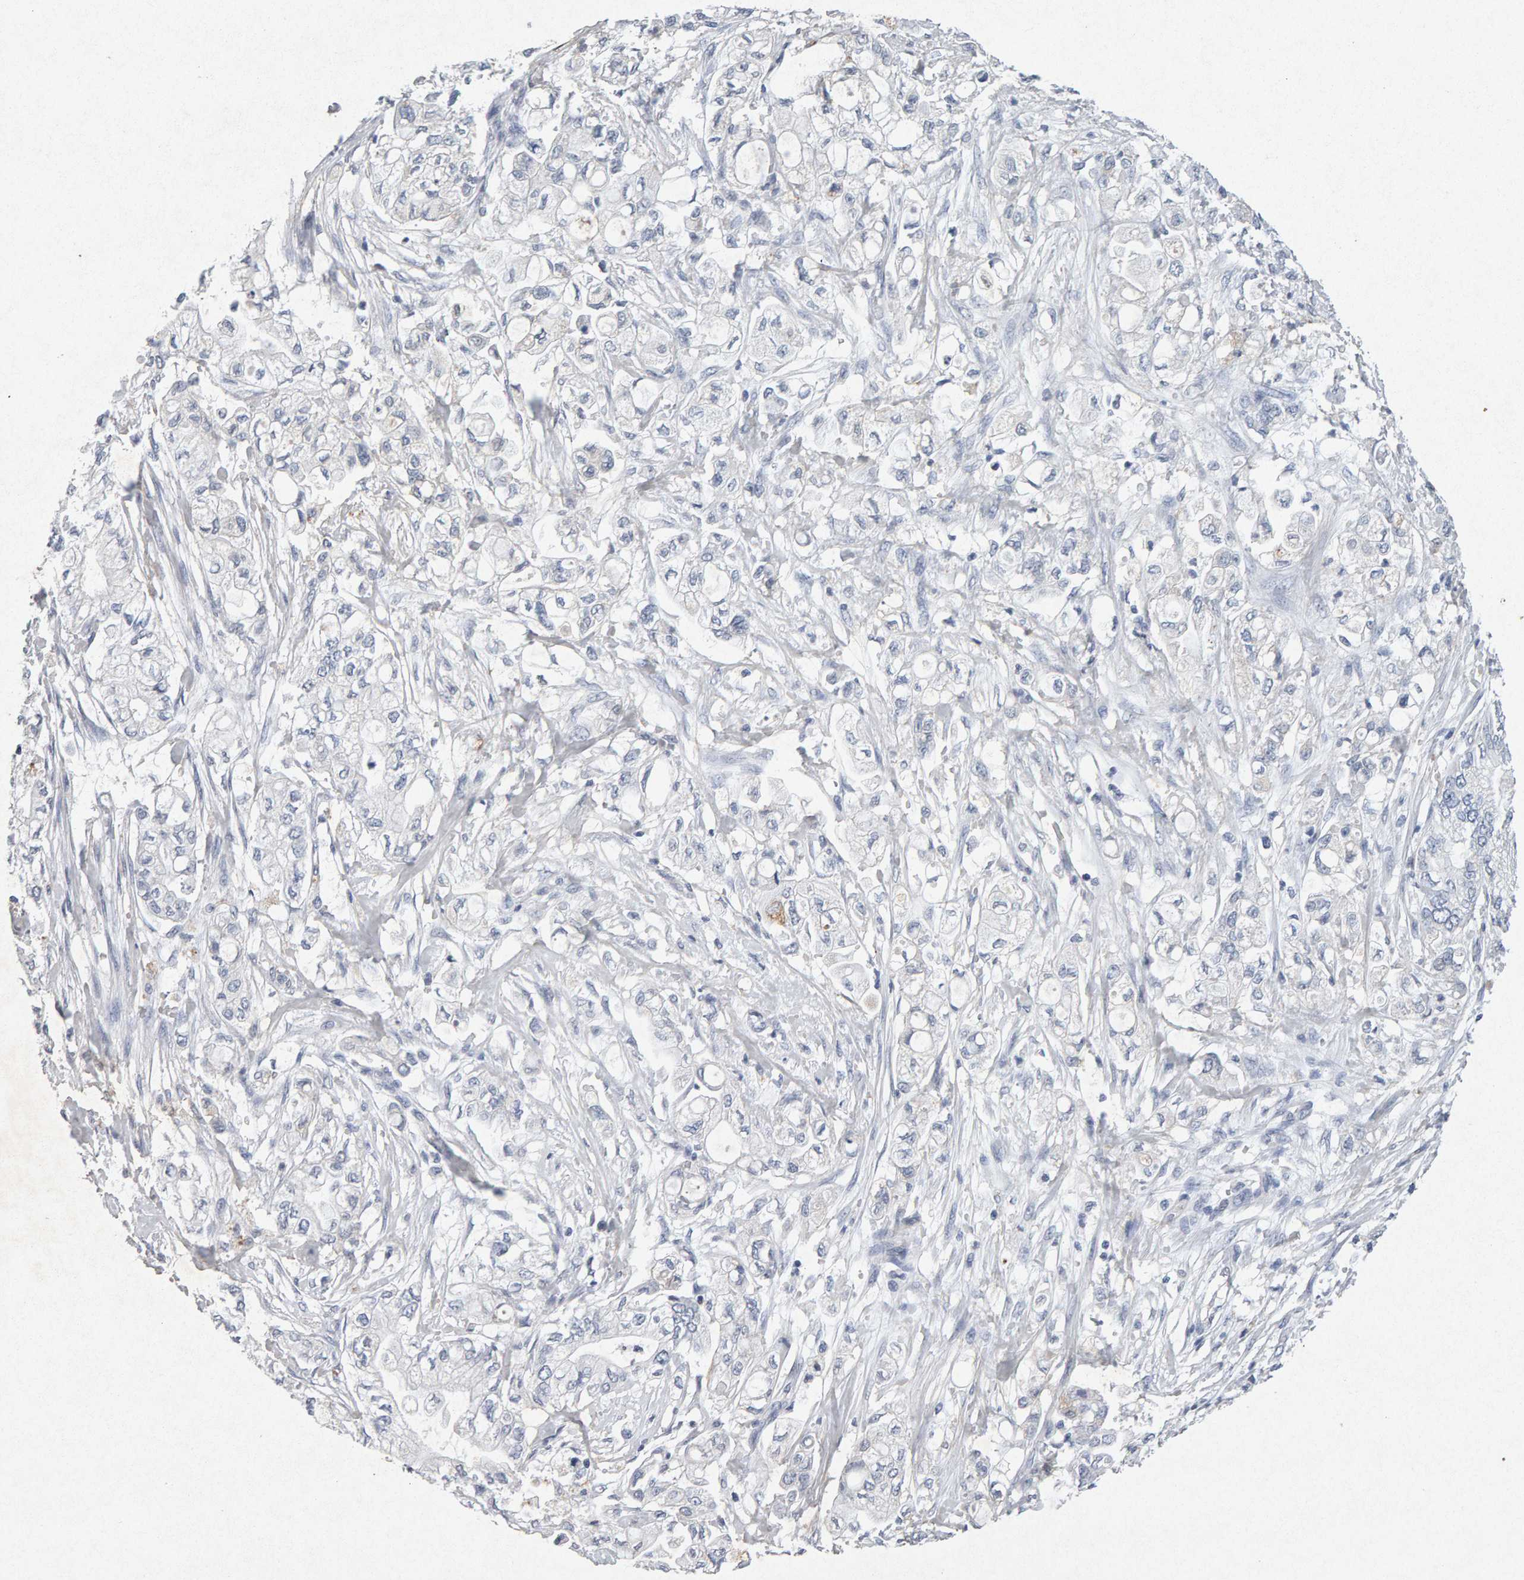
{"staining": {"intensity": "negative", "quantity": "none", "location": "none"}, "tissue": "pancreatic cancer", "cell_type": "Tumor cells", "image_type": "cancer", "snomed": [{"axis": "morphology", "description": "Adenocarcinoma, NOS"}, {"axis": "topography", "description": "Pancreas"}], "caption": "The photomicrograph demonstrates no staining of tumor cells in pancreatic cancer (adenocarcinoma).", "gene": "PTPRM", "patient": {"sex": "male", "age": 79}}